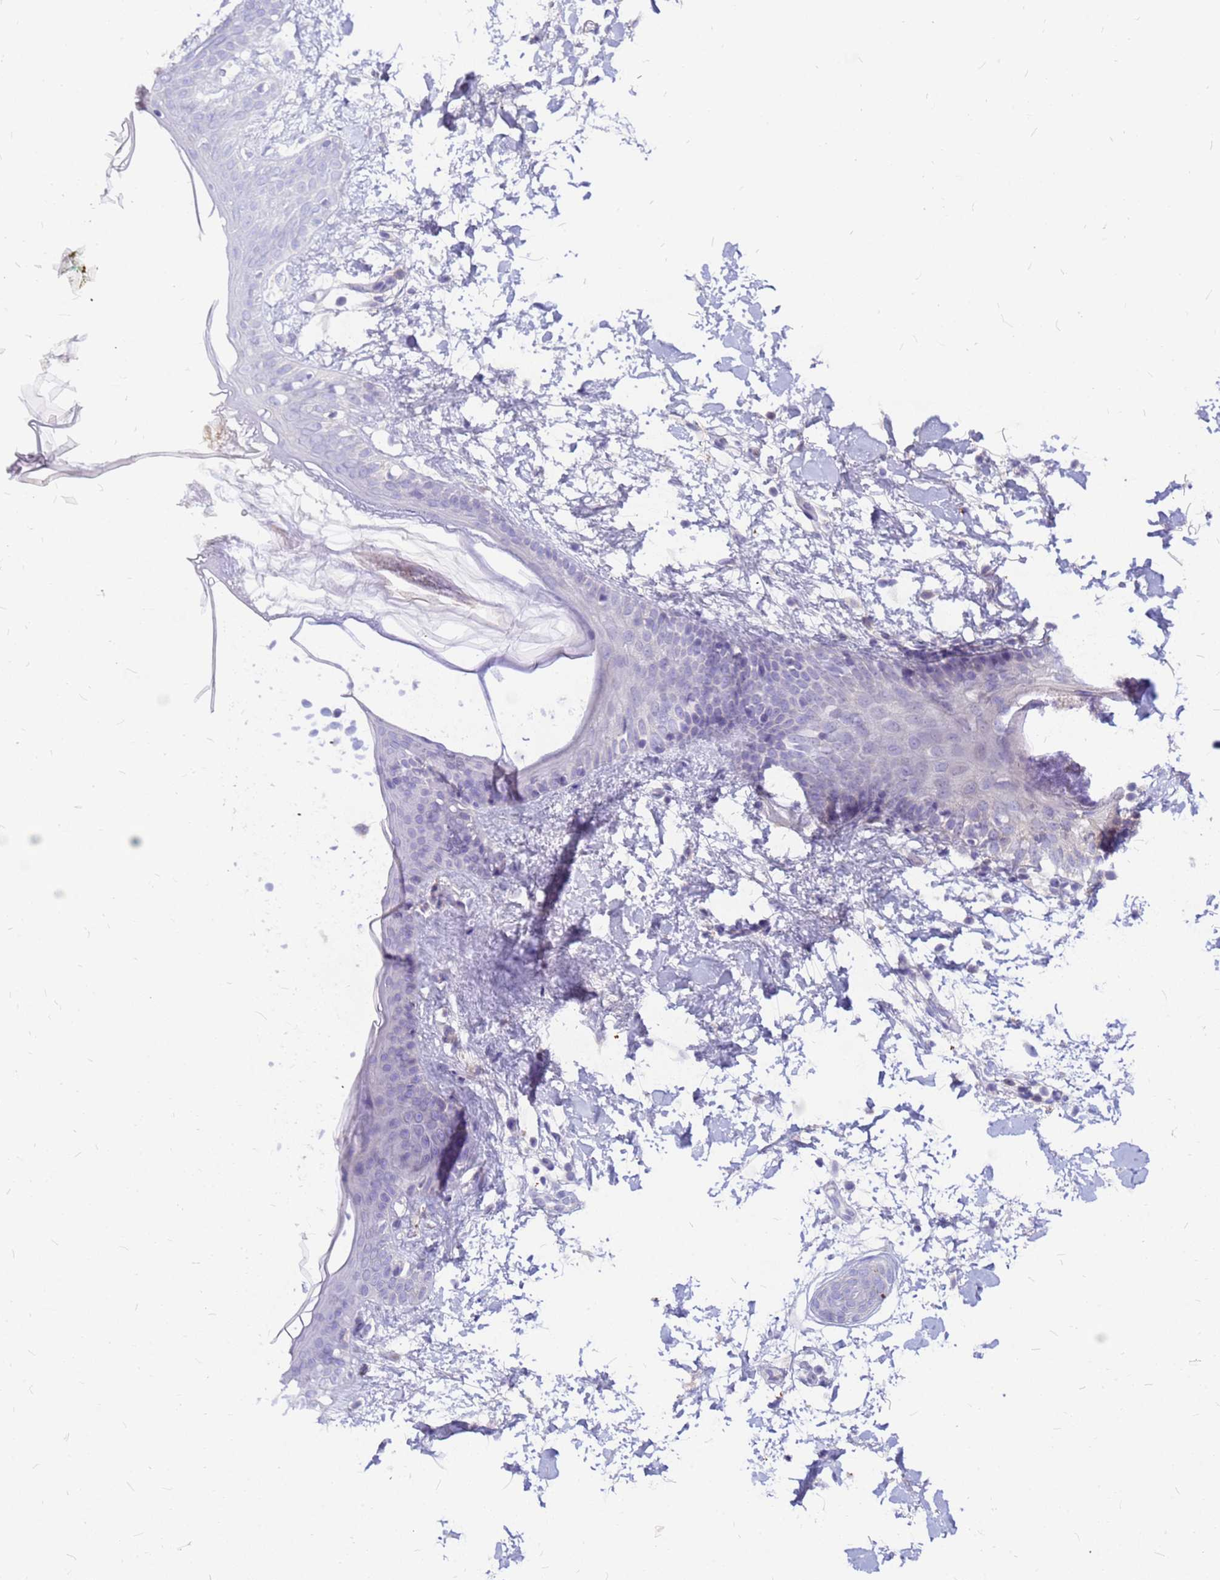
{"staining": {"intensity": "negative", "quantity": "none", "location": "none"}, "tissue": "skin", "cell_type": "Fibroblasts", "image_type": "normal", "snomed": [{"axis": "morphology", "description": "Normal tissue, NOS"}, {"axis": "topography", "description": "Skin"}], "caption": "The immunohistochemistry (IHC) histopathology image has no significant positivity in fibroblasts of skin.", "gene": "DPRX", "patient": {"sex": "female", "age": 34}}